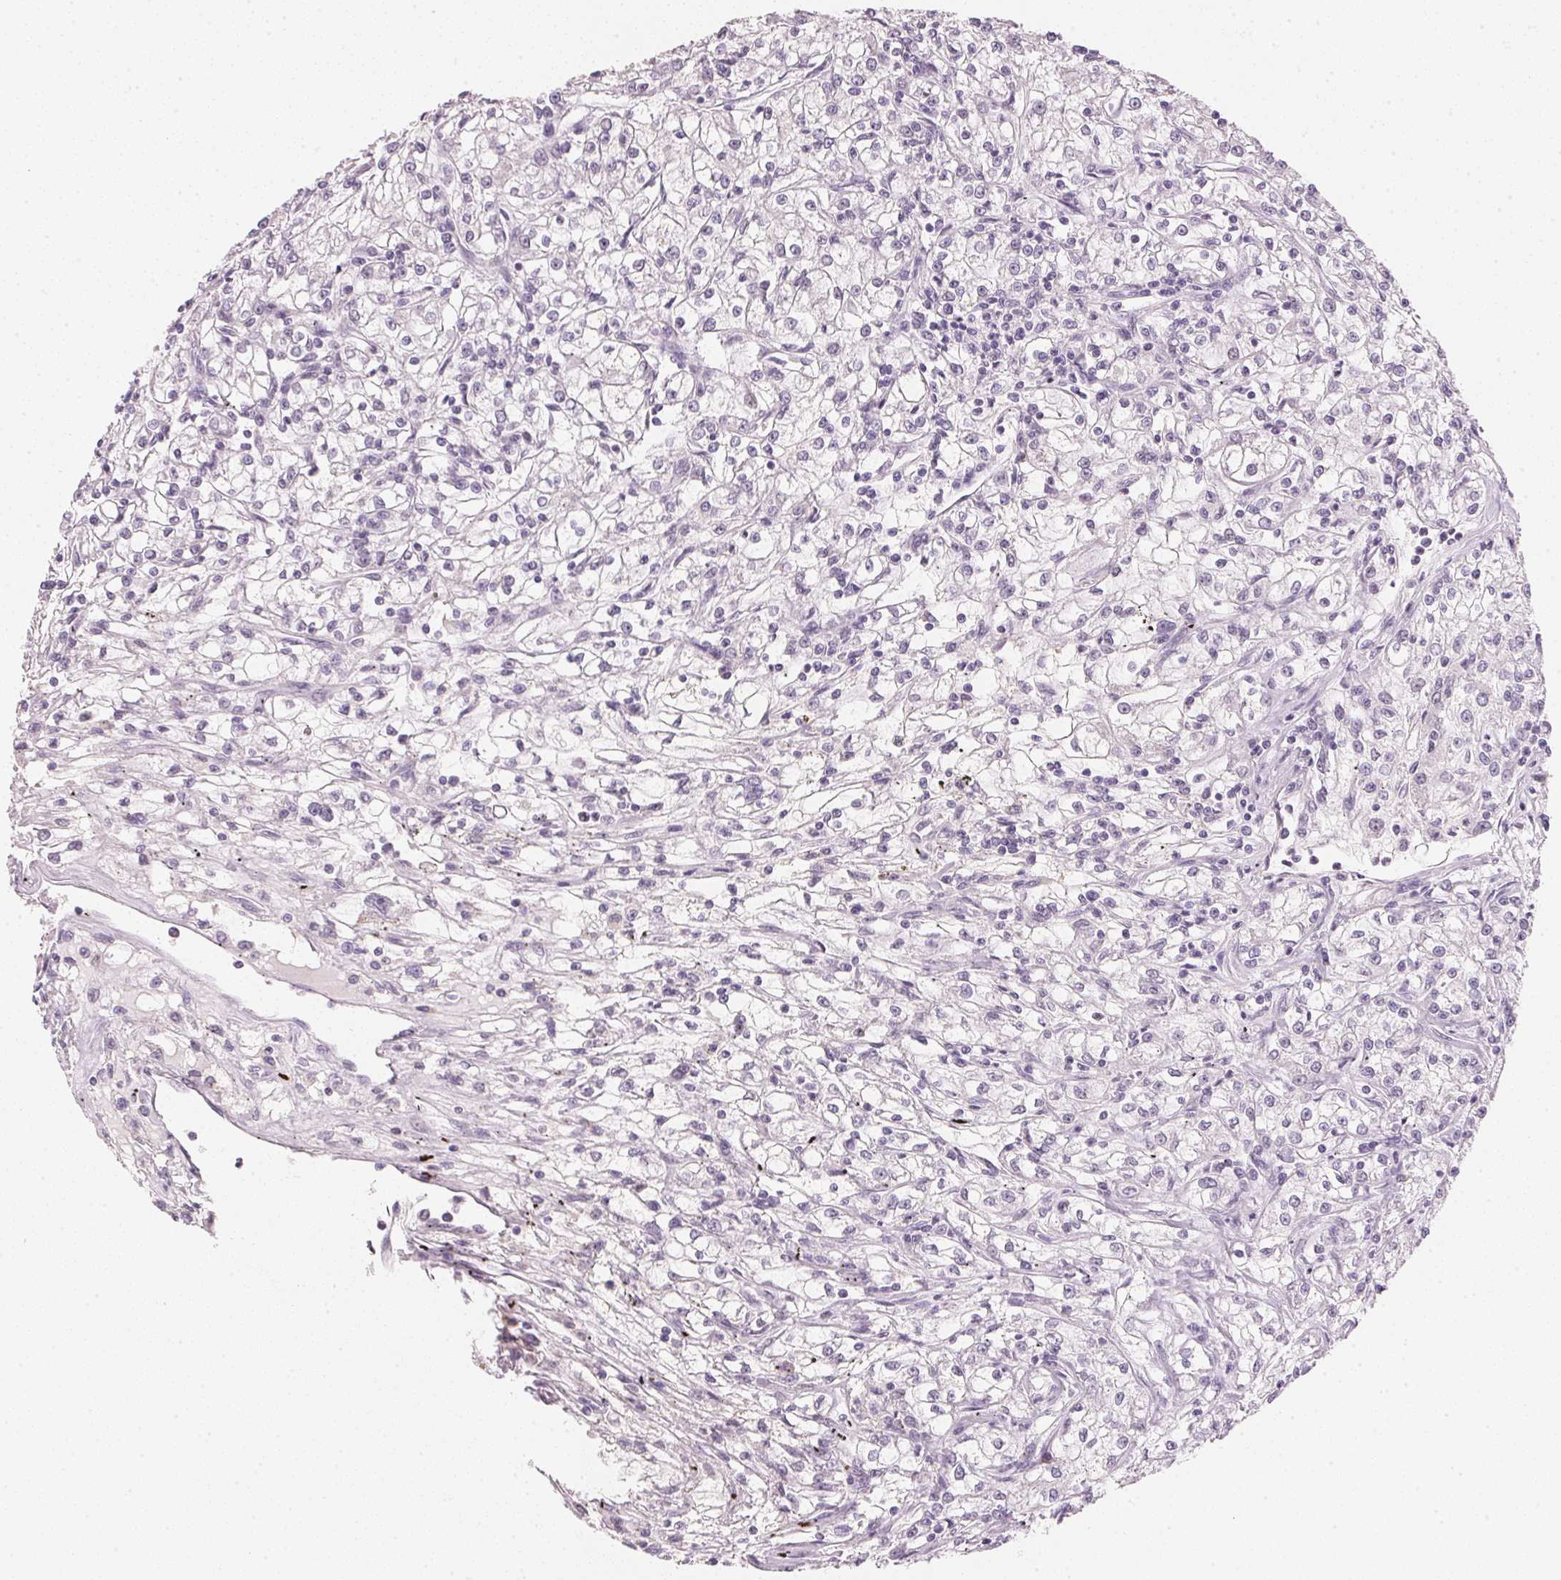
{"staining": {"intensity": "negative", "quantity": "none", "location": "none"}, "tissue": "renal cancer", "cell_type": "Tumor cells", "image_type": "cancer", "snomed": [{"axis": "morphology", "description": "Adenocarcinoma, NOS"}, {"axis": "topography", "description": "Kidney"}], "caption": "High power microscopy photomicrograph of an IHC image of renal cancer, revealing no significant expression in tumor cells.", "gene": "IGFBP1", "patient": {"sex": "female", "age": 59}}